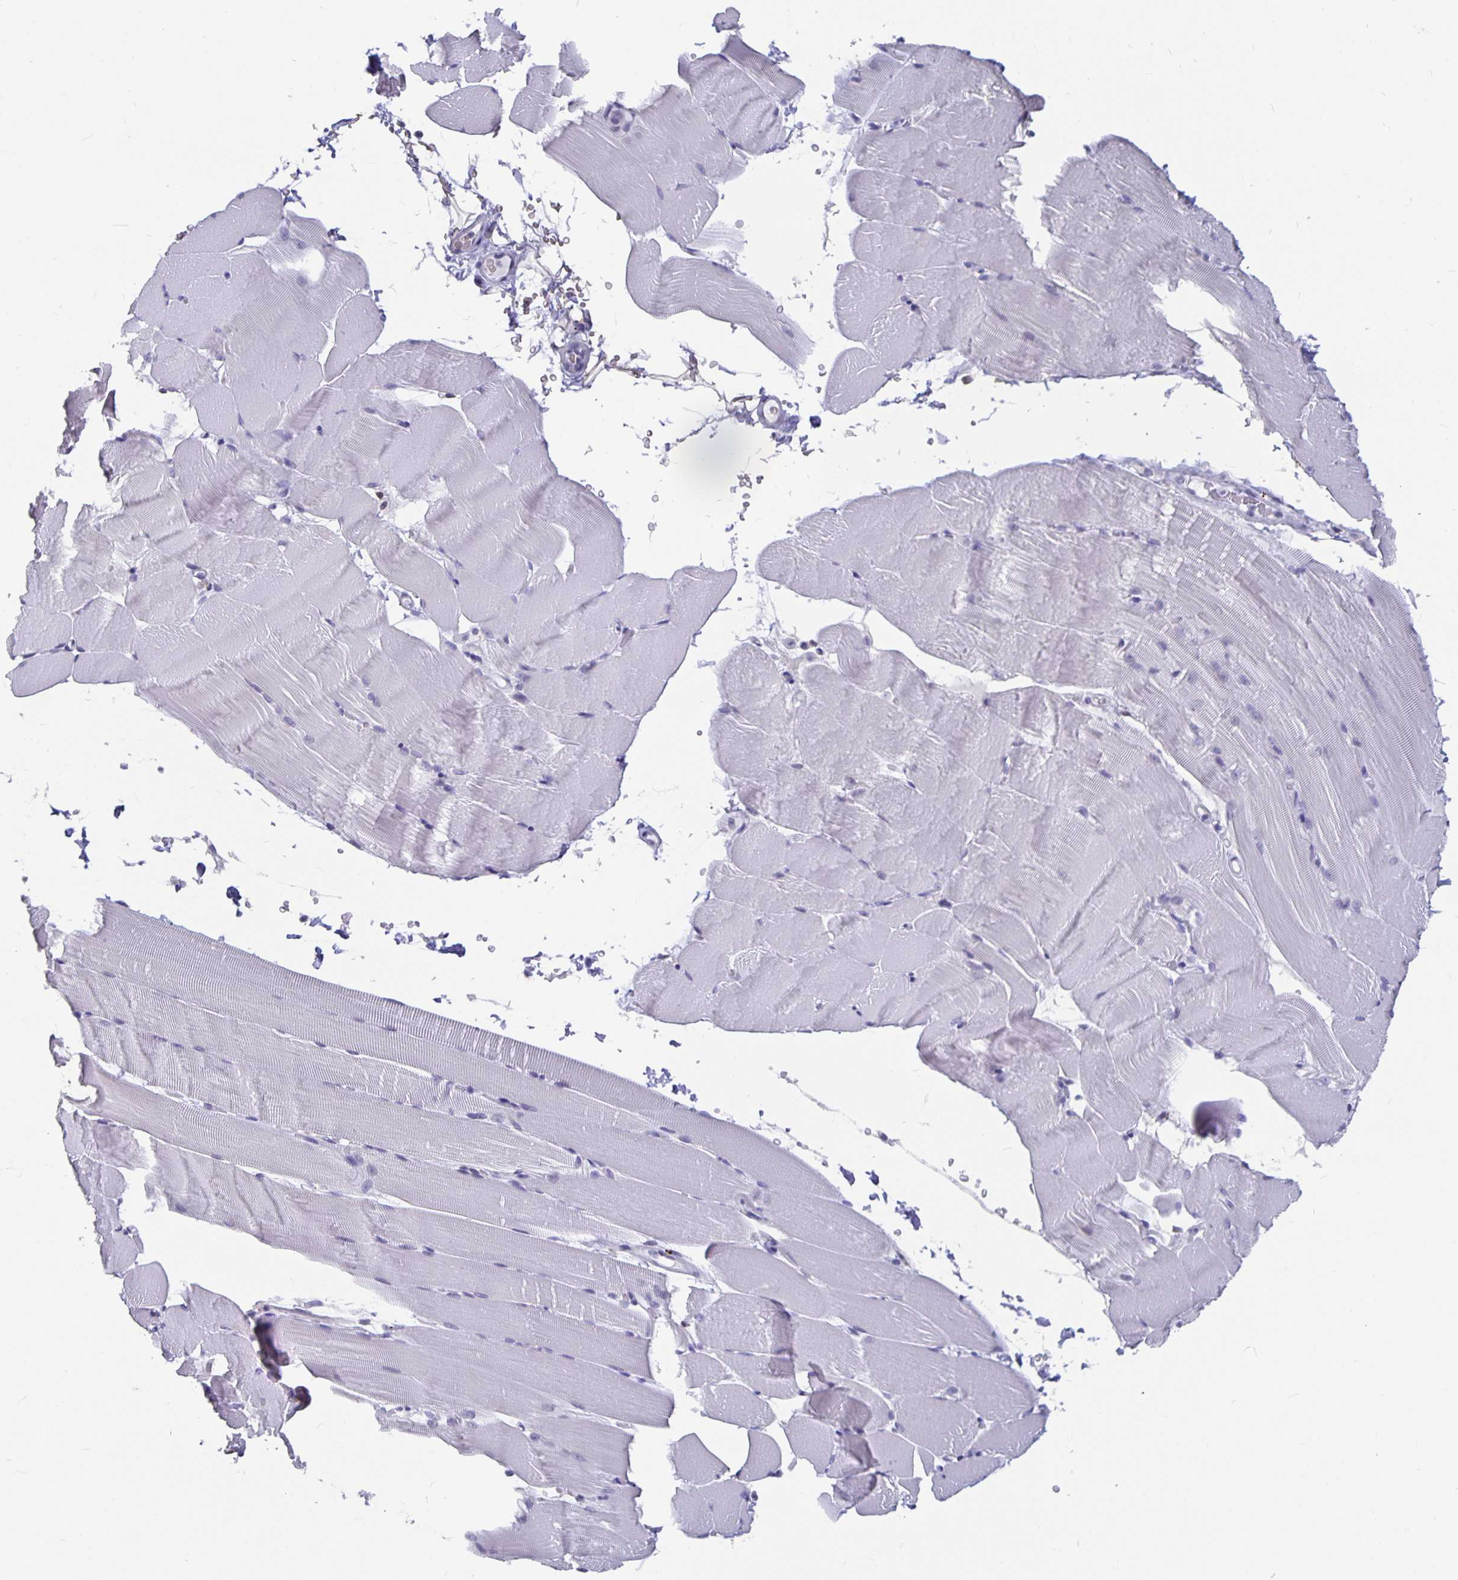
{"staining": {"intensity": "negative", "quantity": "none", "location": "none"}, "tissue": "skeletal muscle", "cell_type": "Myocytes", "image_type": "normal", "snomed": [{"axis": "morphology", "description": "Normal tissue, NOS"}, {"axis": "topography", "description": "Skeletal muscle"}], "caption": "Immunohistochemistry (IHC) of unremarkable skeletal muscle displays no positivity in myocytes.", "gene": "OLIG2", "patient": {"sex": "female", "age": 37}}